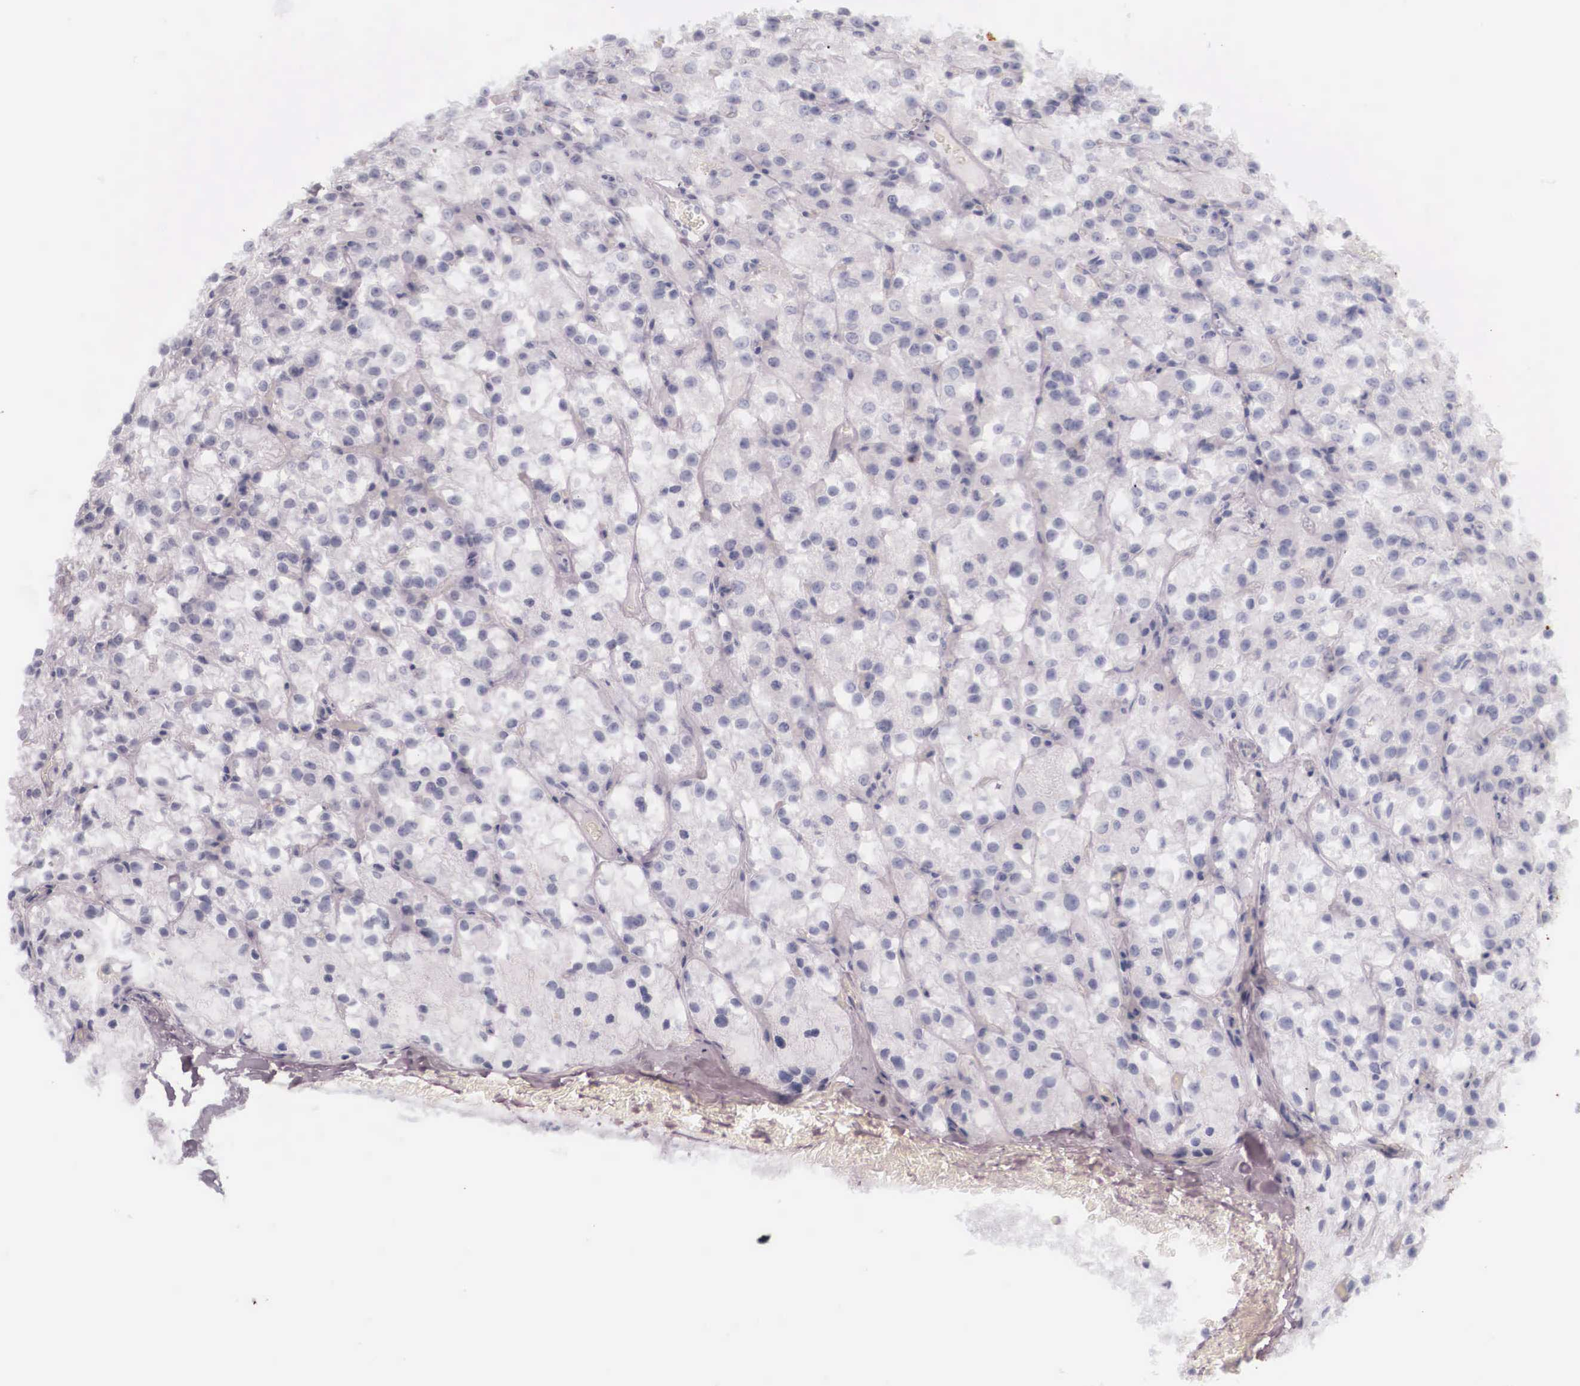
{"staining": {"intensity": "negative", "quantity": "none", "location": "none"}, "tissue": "parathyroid gland", "cell_type": "Glandular cells", "image_type": "normal", "snomed": [{"axis": "morphology", "description": "Normal tissue, NOS"}, {"axis": "topography", "description": "Parathyroid gland"}], "caption": "The immunohistochemistry photomicrograph has no significant expression in glandular cells of parathyroid gland.", "gene": "KRT14", "patient": {"sex": "female", "age": 71}}